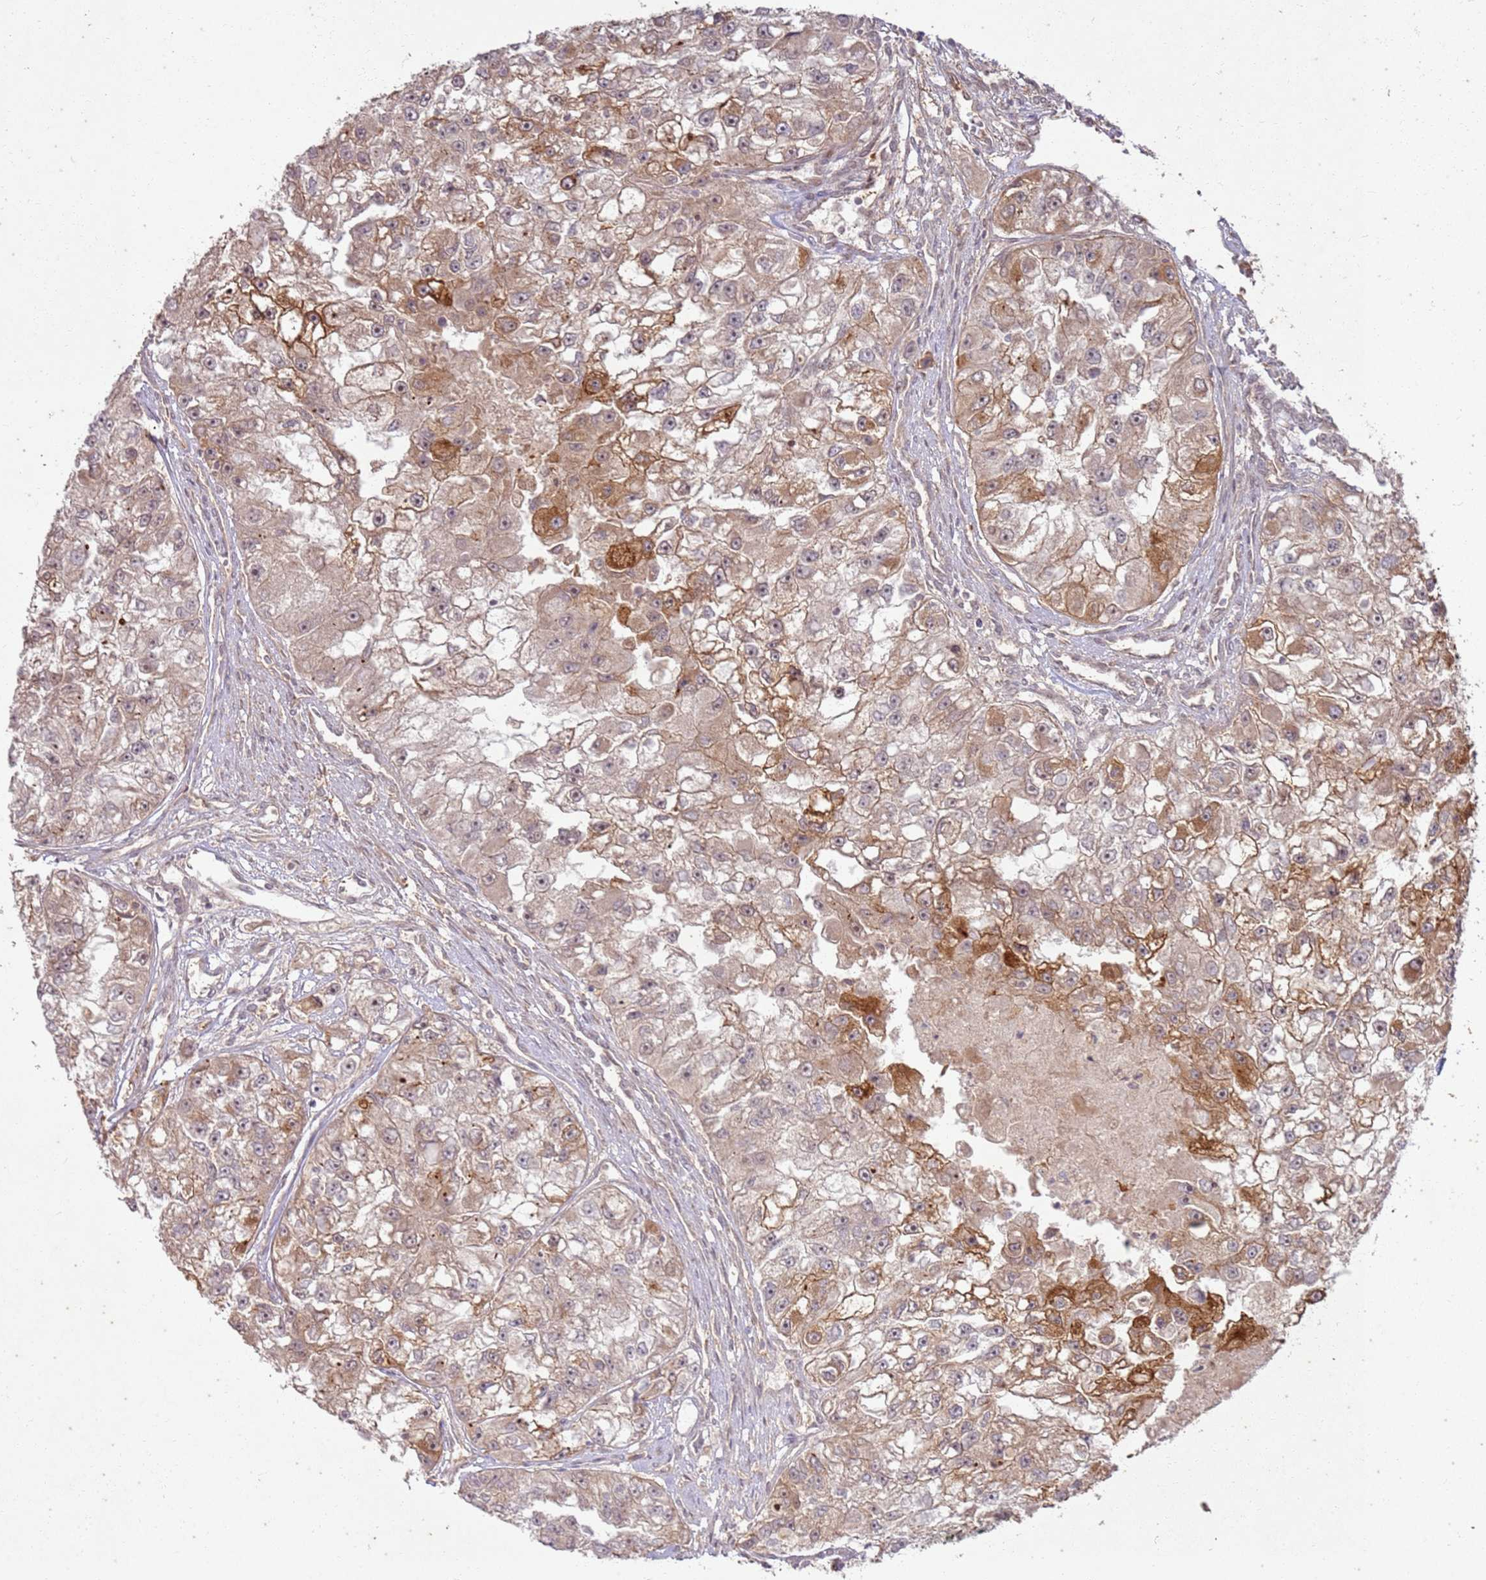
{"staining": {"intensity": "strong", "quantity": "25%-75%", "location": "cytoplasmic/membranous"}, "tissue": "renal cancer", "cell_type": "Tumor cells", "image_type": "cancer", "snomed": [{"axis": "morphology", "description": "Adenocarcinoma, NOS"}, {"axis": "topography", "description": "Kidney"}], "caption": "Human adenocarcinoma (renal) stained with a protein marker displays strong staining in tumor cells.", "gene": "ZNF623", "patient": {"sex": "male", "age": 63}}